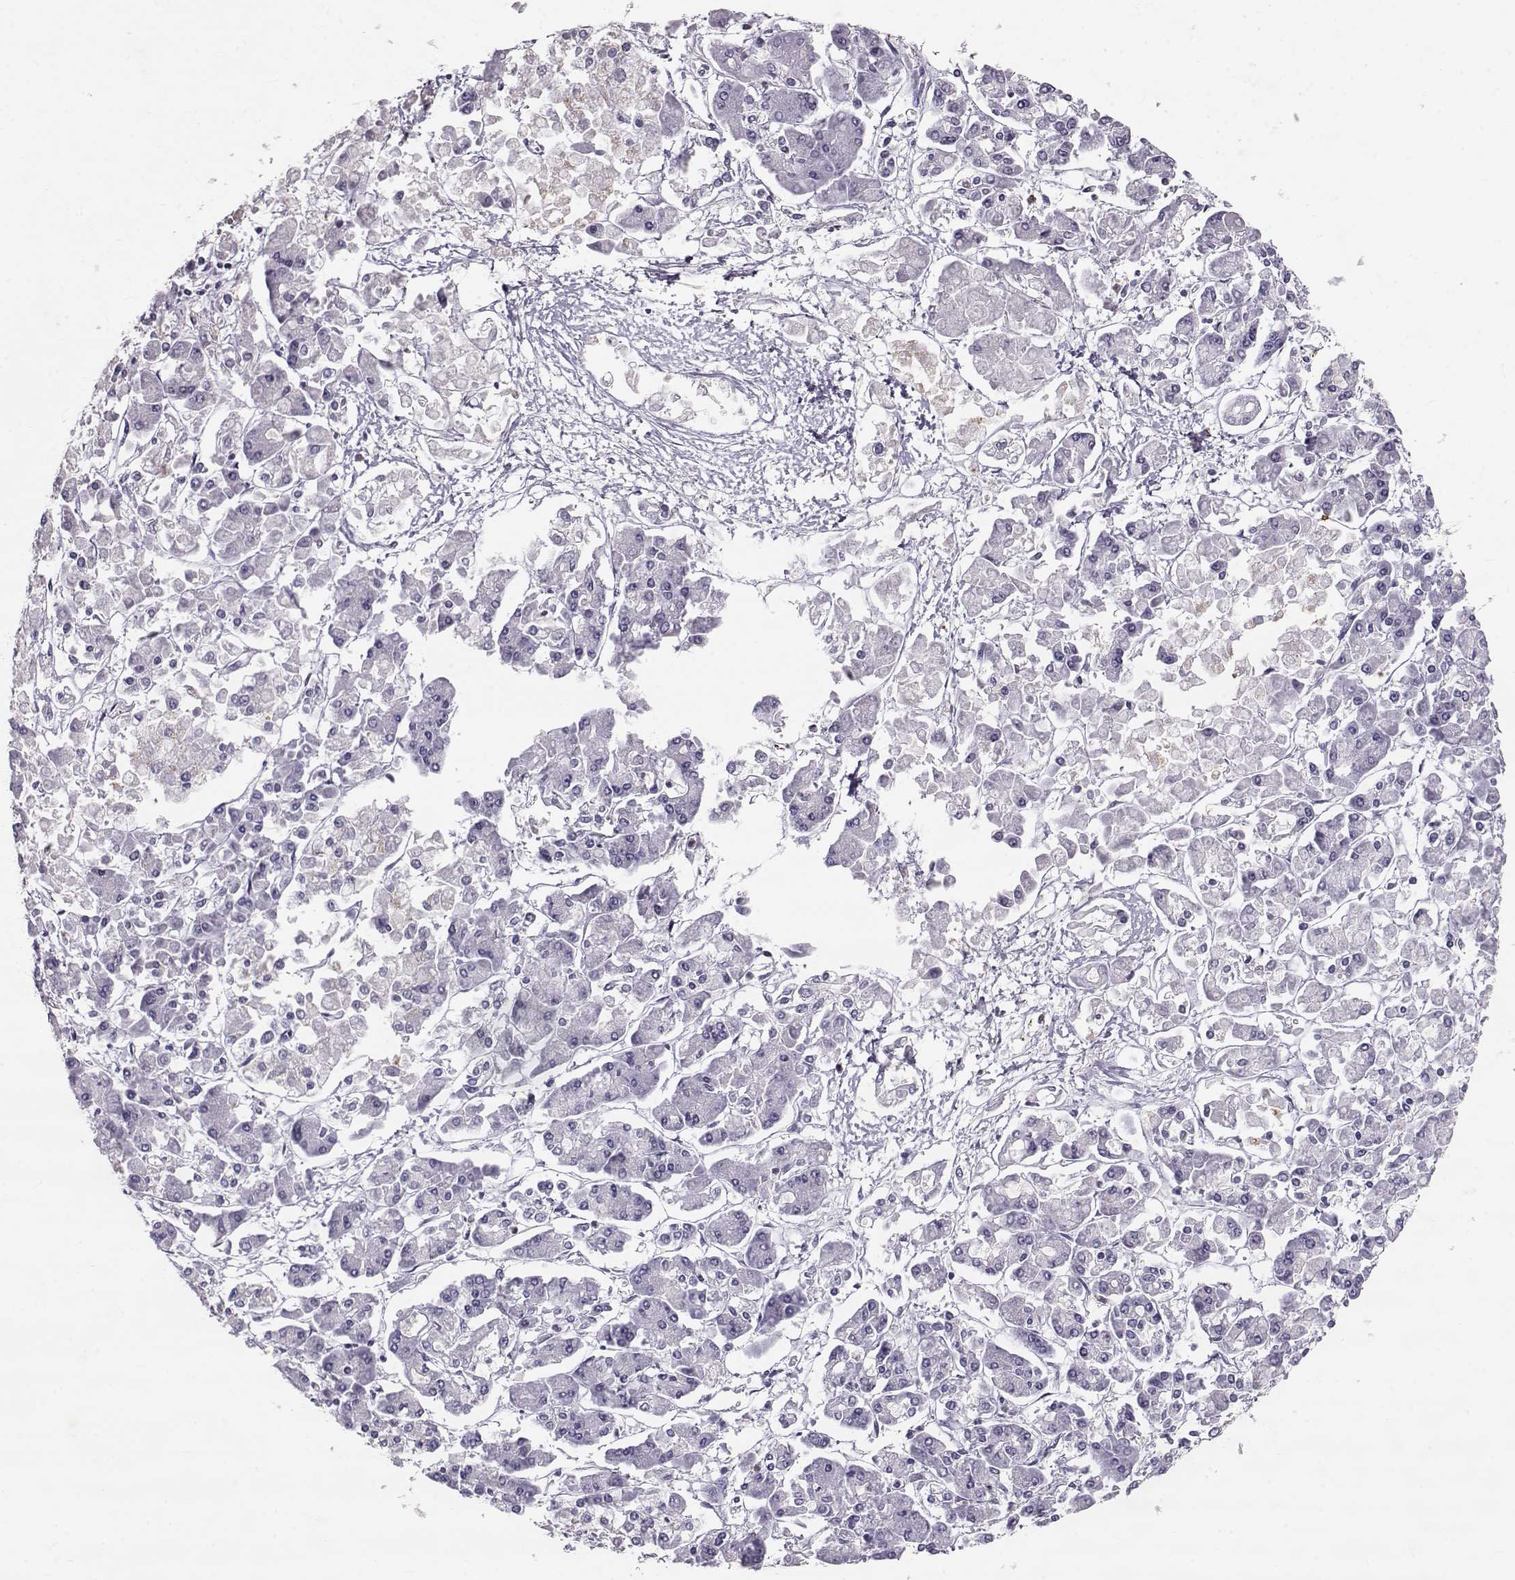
{"staining": {"intensity": "negative", "quantity": "none", "location": "none"}, "tissue": "pancreatic cancer", "cell_type": "Tumor cells", "image_type": "cancer", "snomed": [{"axis": "morphology", "description": "Adenocarcinoma, NOS"}, {"axis": "topography", "description": "Pancreas"}], "caption": "Tumor cells show no significant protein expression in pancreatic cancer (adenocarcinoma).", "gene": "RD3", "patient": {"sex": "male", "age": 85}}